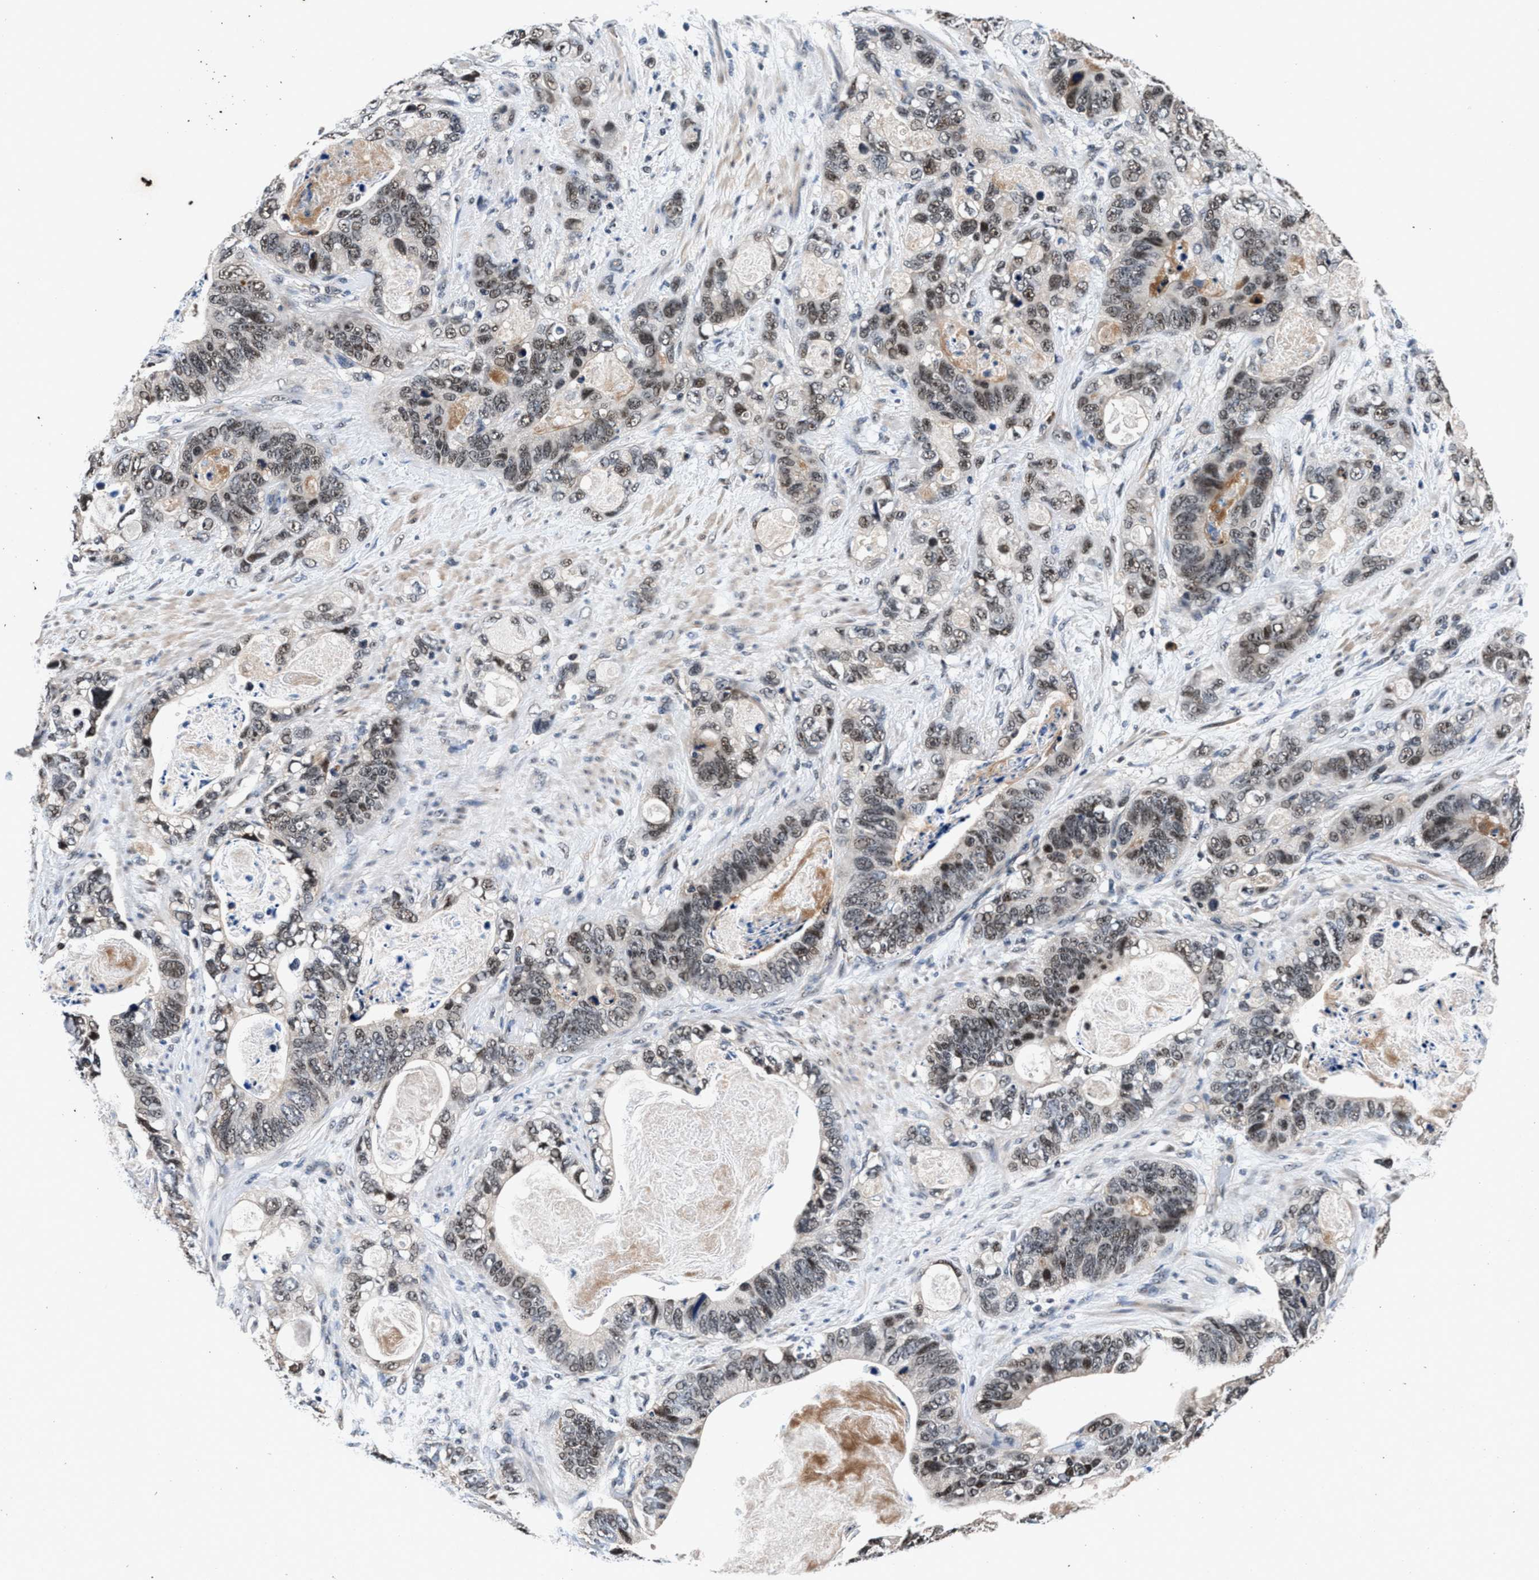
{"staining": {"intensity": "moderate", "quantity": ">75%", "location": "nuclear"}, "tissue": "stomach cancer", "cell_type": "Tumor cells", "image_type": "cancer", "snomed": [{"axis": "morphology", "description": "Normal tissue, NOS"}, {"axis": "morphology", "description": "Adenocarcinoma, NOS"}, {"axis": "topography", "description": "Stomach"}], "caption": "IHC histopathology image of neoplastic tissue: stomach cancer (adenocarcinoma) stained using immunohistochemistry reveals medium levels of moderate protein expression localized specifically in the nuclear of tumor cells, appearing as a nuclear brown color.", "gene": "USP16", "patient": {"sex": "female", "age": 89}}